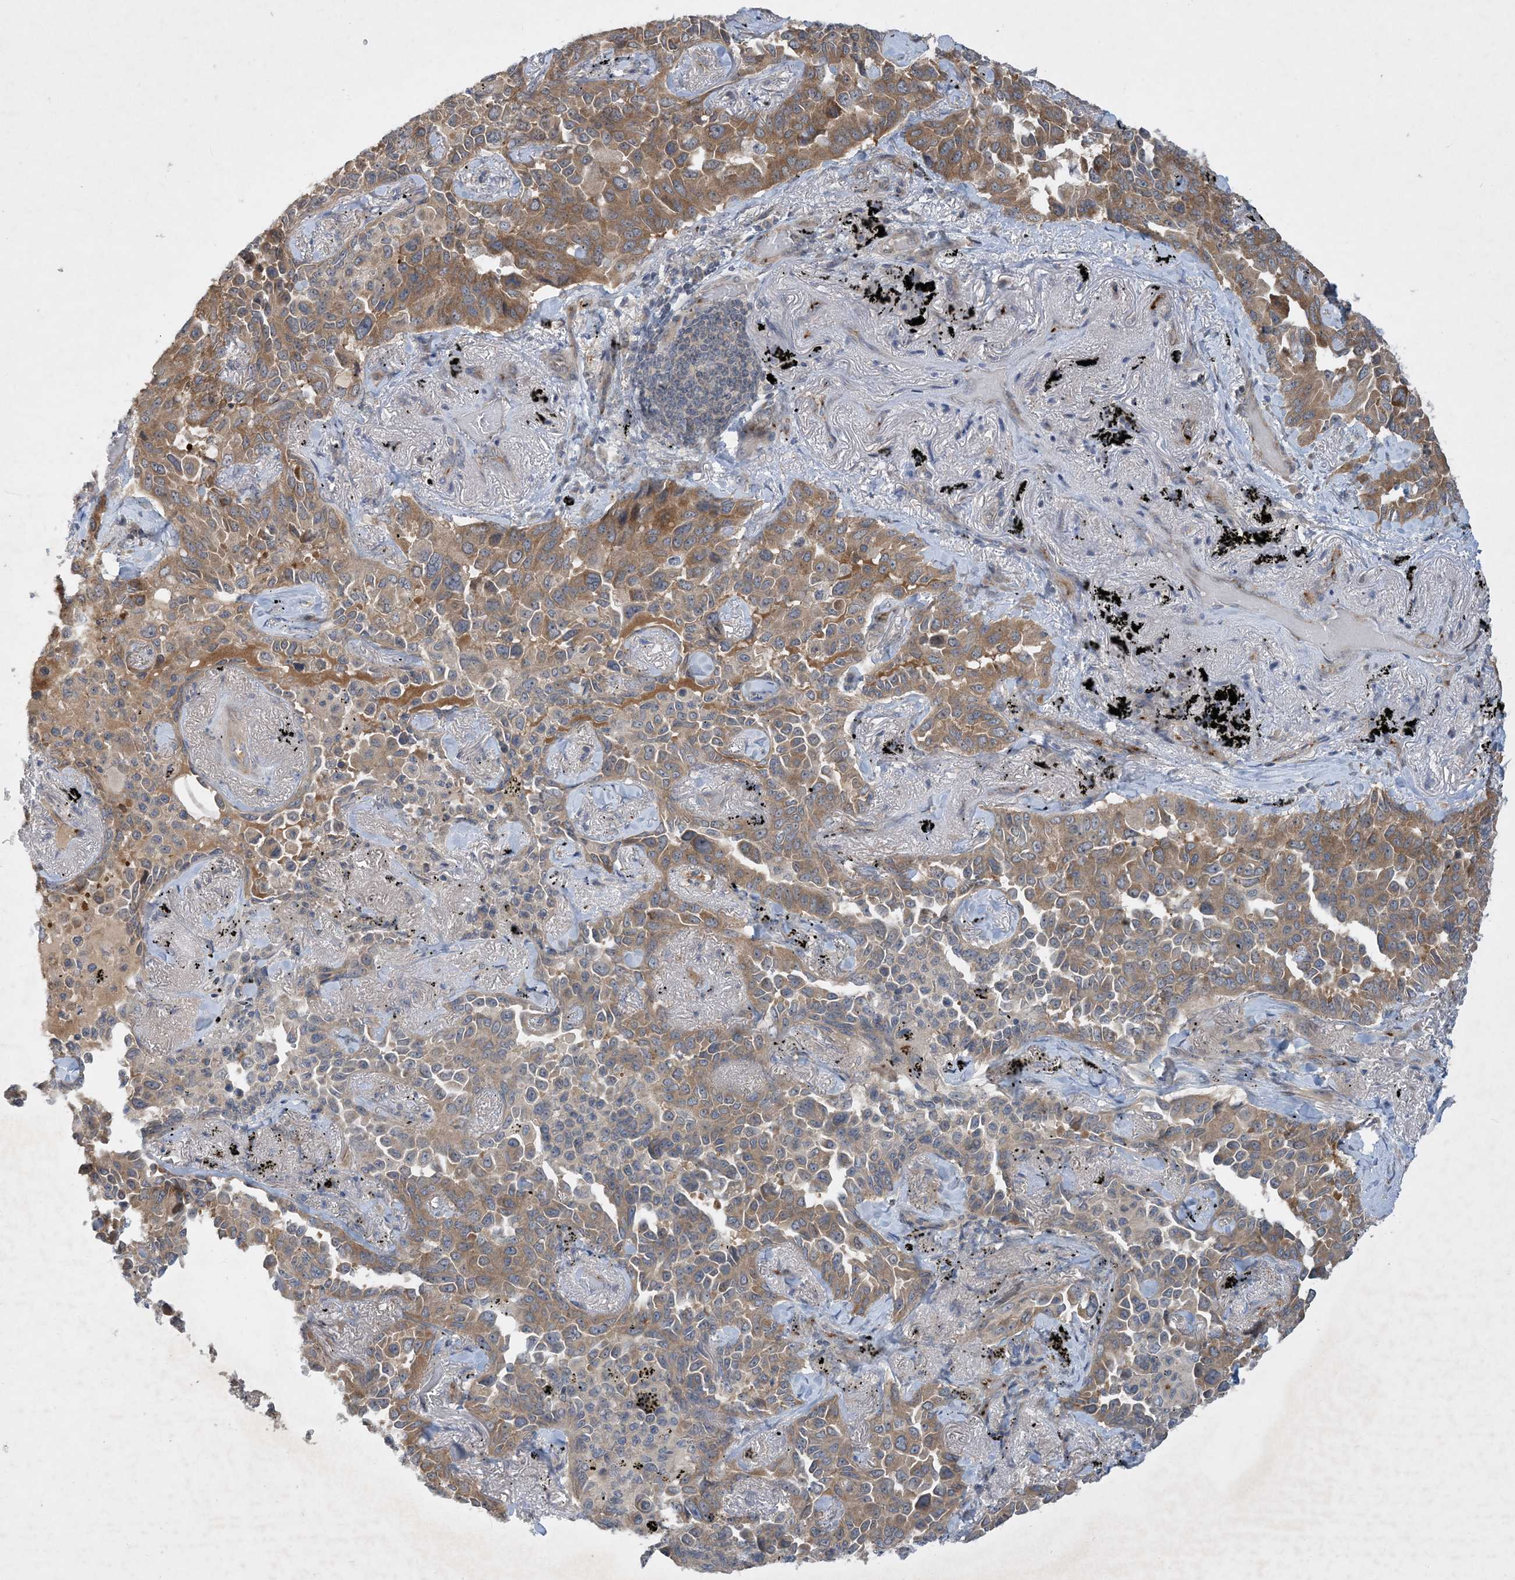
{"staining": {"intensity": "moderate", "quantity": ">75%", "location": "cytoplasmic/membranous"}, "tissue": "lung cancer", "cell_type": "Tumor cells", "image_type": "cancer", "snomed": [{"axis": "morphology", "description": "Adenocarcinoma, NOS"}, {"axis": "topography", "description": "Lung"}], "caption": "A histopathology image of human adenocarcinoma (lung) stained for a protein shows moderate cytoplasmic/membranous brown staining in tumor cells. Nuclei are stained in blue.", "gene": "TINAG", "patient": {"sex": "female", "age": 67}}